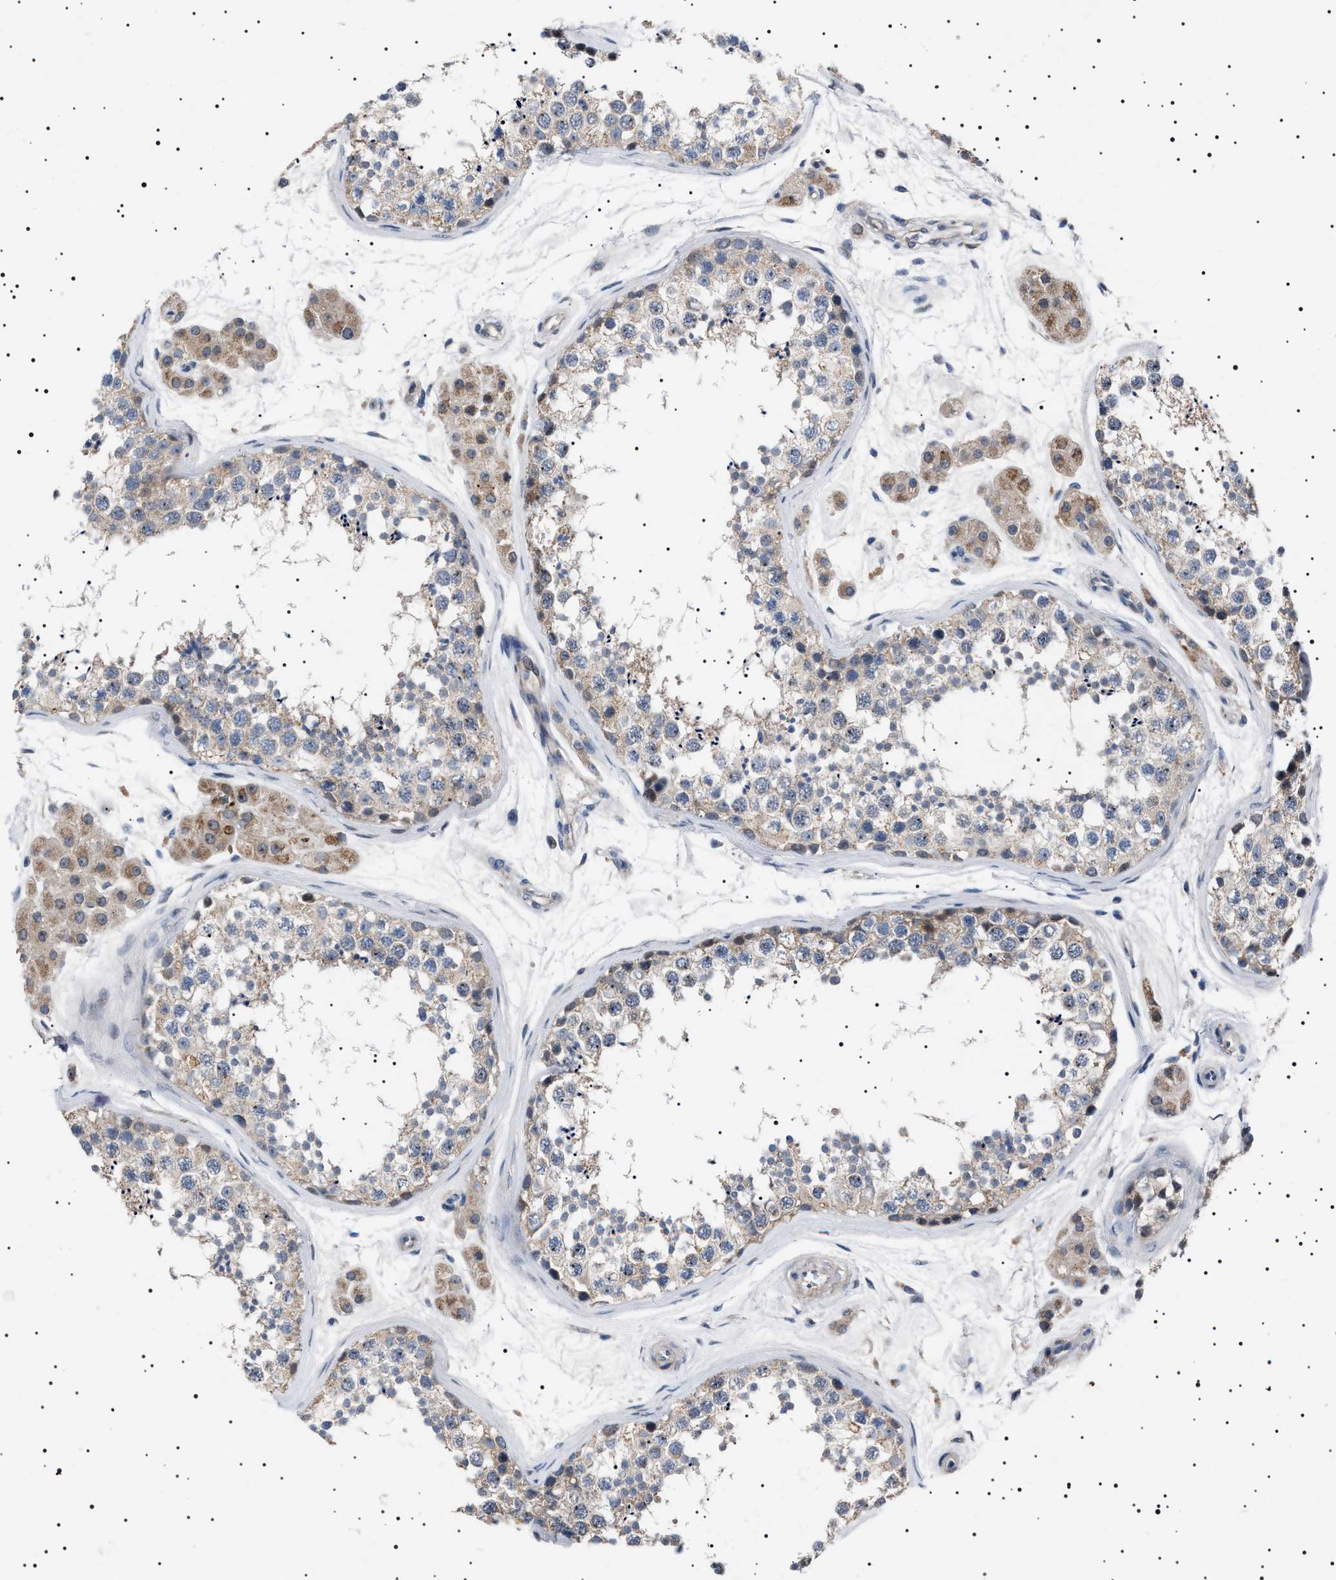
{"staining": {"intensity": "weak", "quantity": "25%-75%", "location": "cytoplasmic/membranous"}, "tissue": "testis", "cell_type": "Cells in seminiferous ducts", "image_type": "normal", "snomed": [{"axis": "morphology", "description": "Normal tissue, NOS"}, {"axis": "topography", "description": "Testis"}], "caption": "Protein staining demonstrates weak cytoplasmic/membranous staining in approximately 25%-75% of cells in seminiferous ducts in normal testis.", "gene": "PTRH1", "patient": {"sex": "male", "age": 56}}